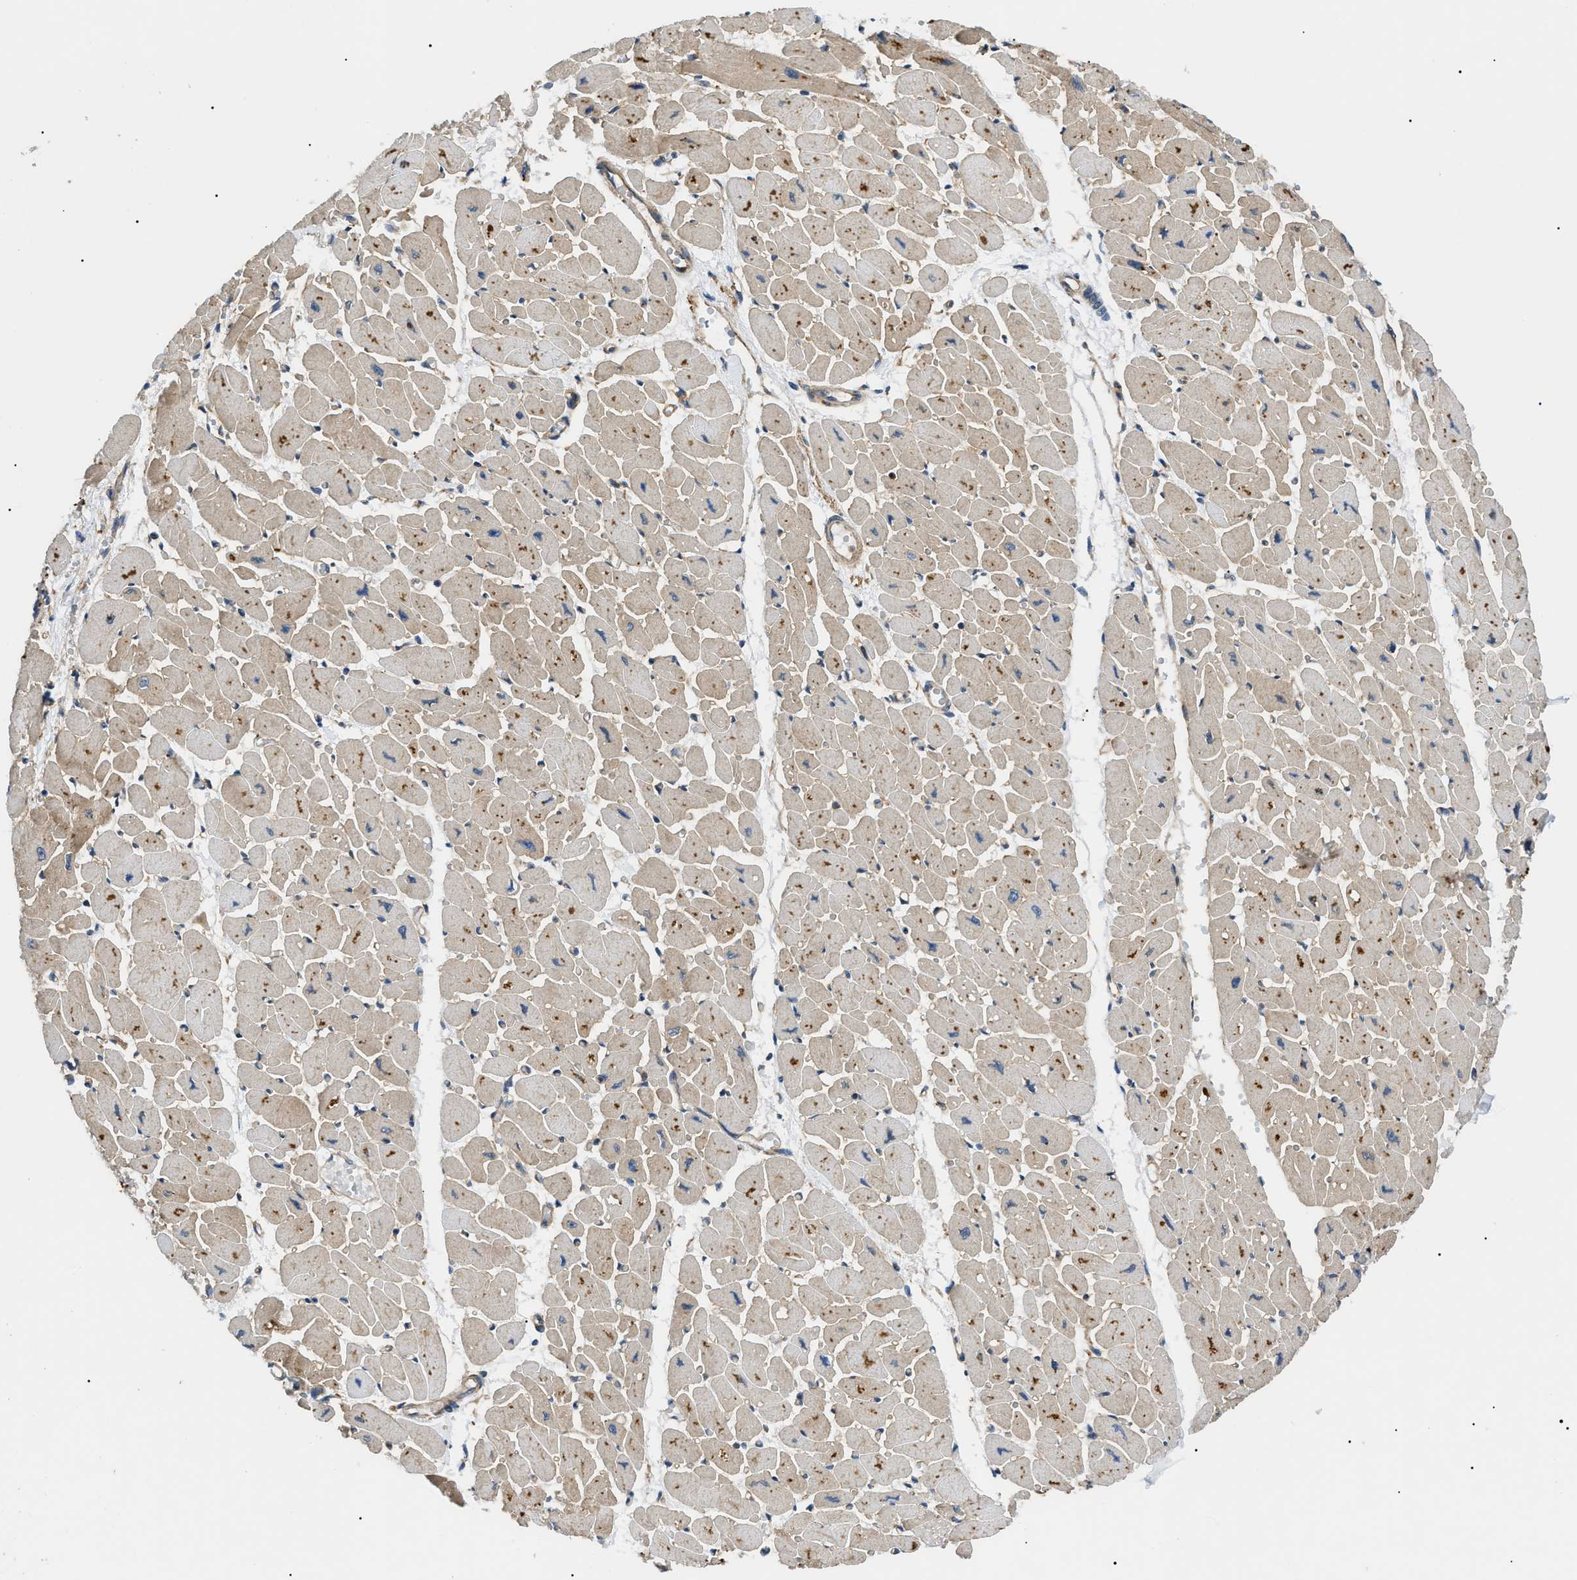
{"staining": {"intensity": "moderate", "quantity": "<25%", "location": "cytoplasmic/membranous"}, "tissue": "heart muscle", "cell_type": "Cardiomyocytes", "image_type": "normal", "snomed": [{"axis": "morphology", "description": "Normal tissue, NOS"}, {"axis": "topography", "description": "Heart"}], "caption": "IHC staining of normal heart muscle, which demonstrates low levels of moderate cytoplasmic/membranous staining in approximately <25% of cardiomyocytes indicating moderate cytoplasmic/membranous protein staining. The staining was performed using DAB (3,3'-diaminobenzidine) (brown) for protein detection and nuclei were counterstained in hematoxylin (blue).", "gene": "SRPK1", "patient": {"sex": "female", "age": 54}}